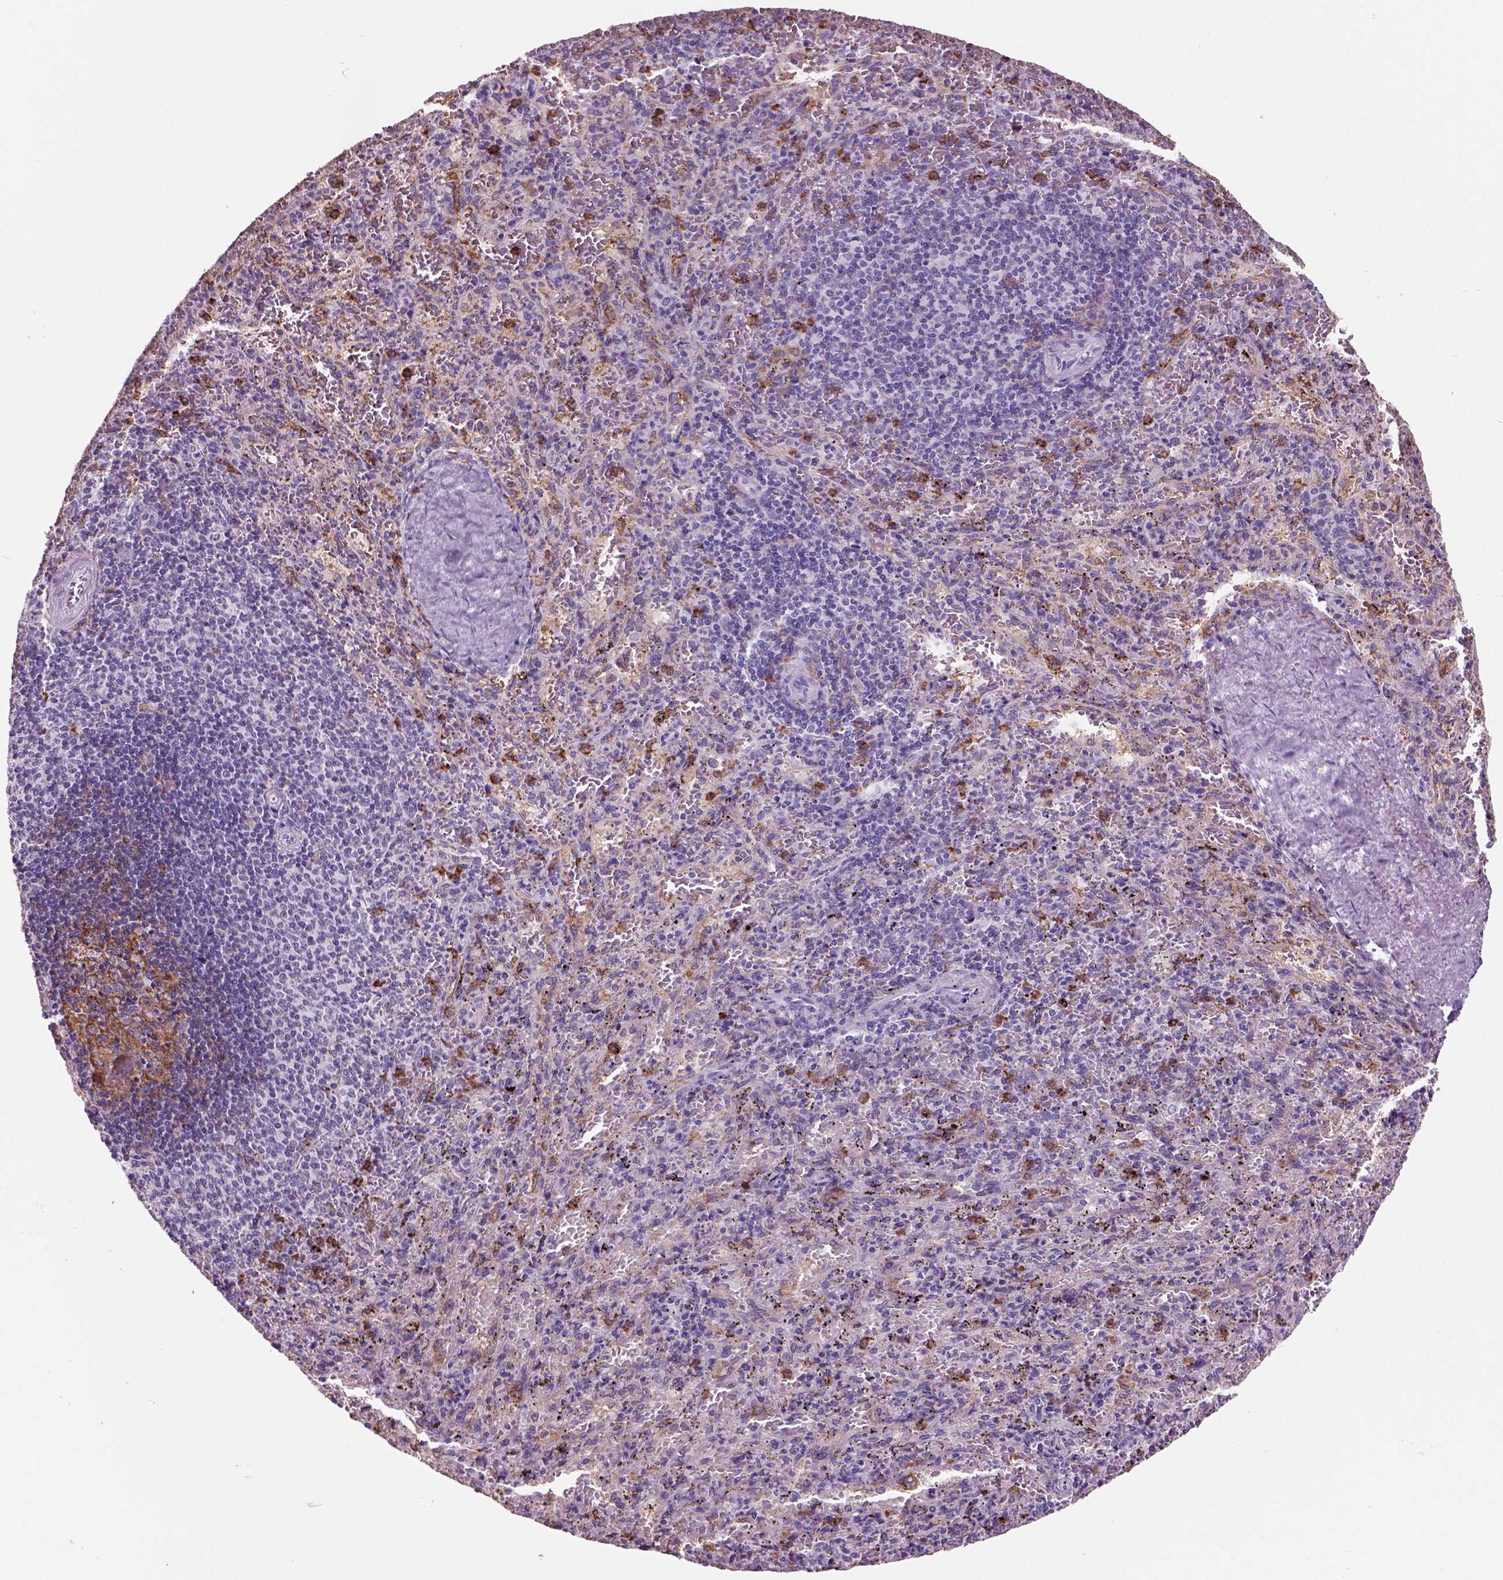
{"staining": {"intensity": "strong", "quantity": "<25%", "location": "cytoplasmic/membranous"}, "tissue": "spleen", "cell_type": "Cells in red pulp", "image_type": "normal", "snomed": [{"axis": "morphology", "description": "Normal tissue, NOS"}, {"axis": "topography", "description": "Spleen"}], "caption": "This is an image of IHC staining of normal spleen, which shows strong staining in the cytoplasmic/membranous of cells in red pulp.", "gene": "CD14", "patient": {"sex": "male", "age": 57}}